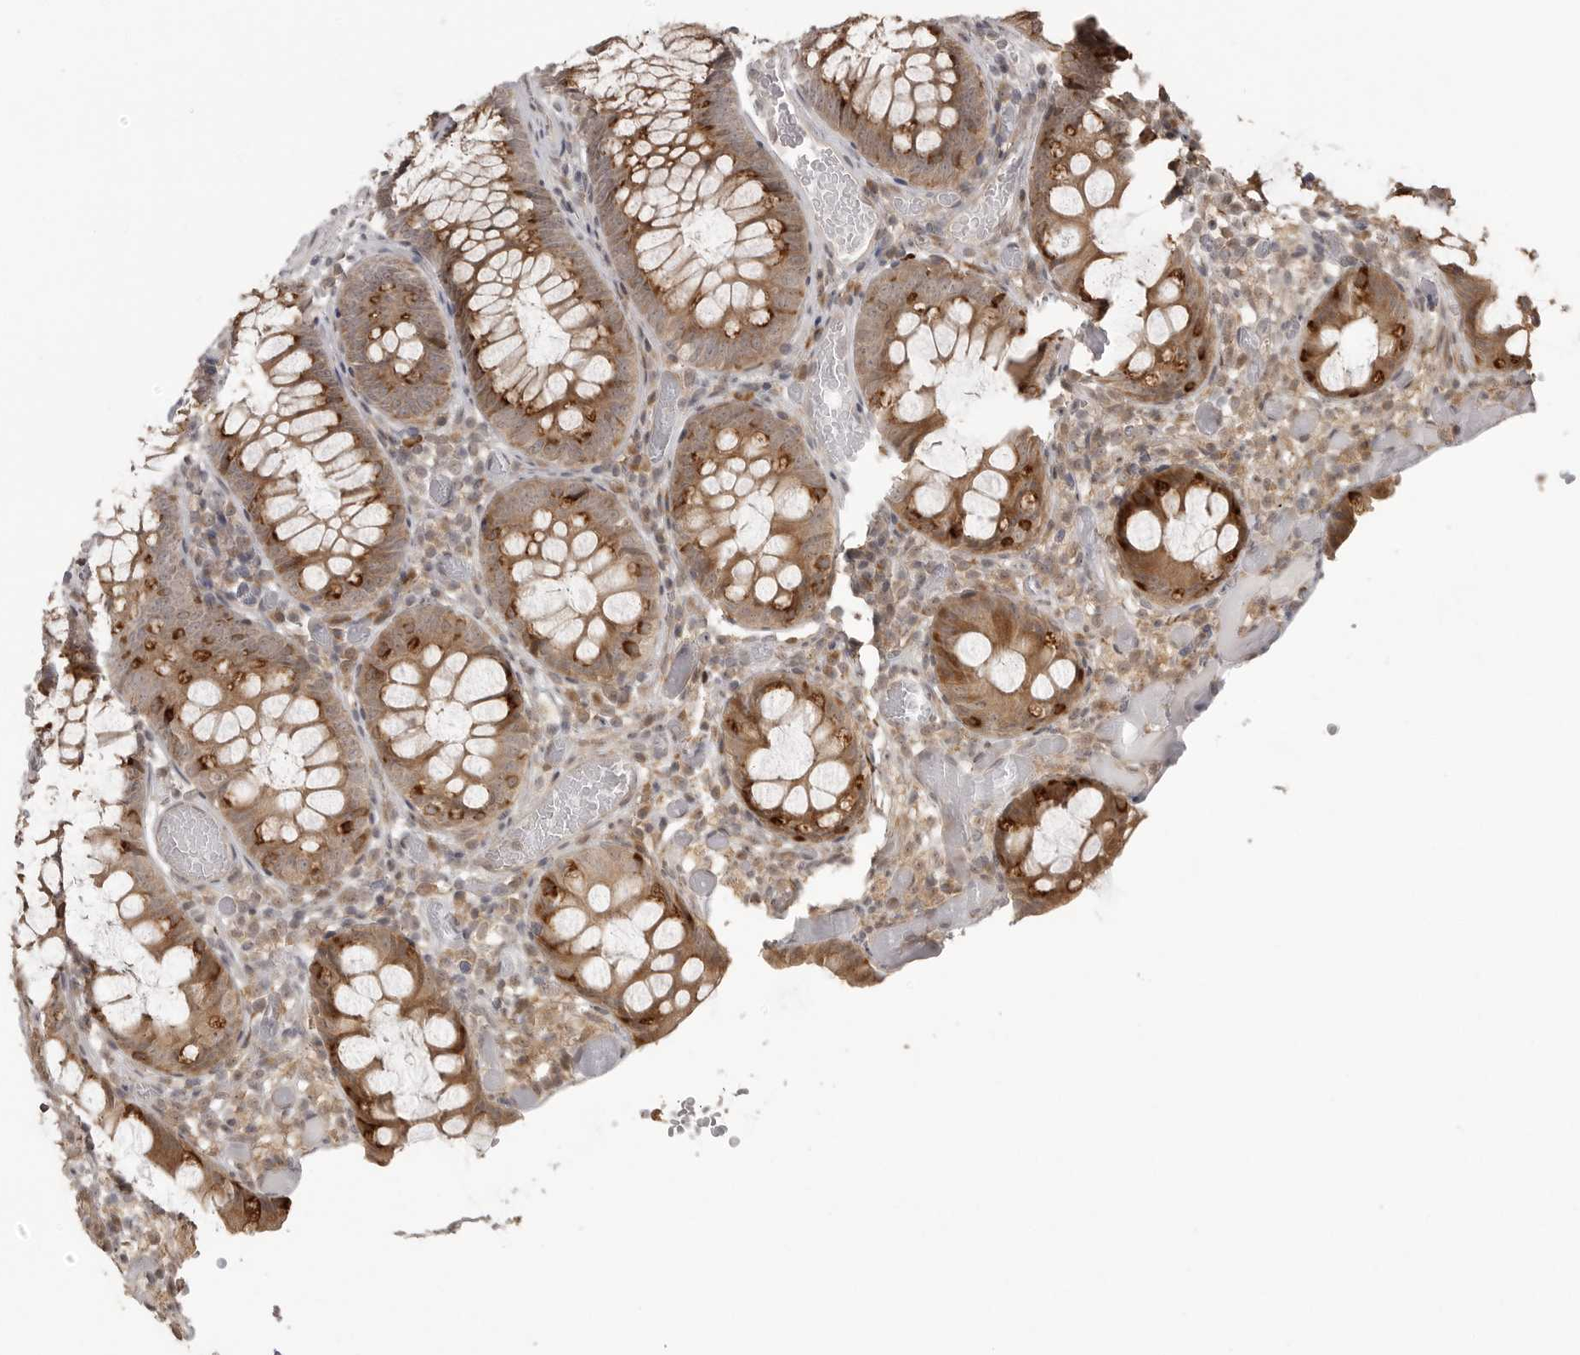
{"staining": {"intensity": "moderate", "quantity": "25%-75%", "location": "cytoplasmic/membranous"}, "tissue": "colon", "cell_type": "Endothelial cells", "image_type": "normal", "snomed": [{"axis": "morphology", "description": "Normal tissue, NOS"}, {"axis": "topography", "description": "Colon"}], "caption": "A medium amount of moderate cytoplasmic/membranous positivity is present in approximately 25%-75% of endothelial cells in normal colon.", "gene": "SMG8", "patient": {"sex": "male", "age": 14}}